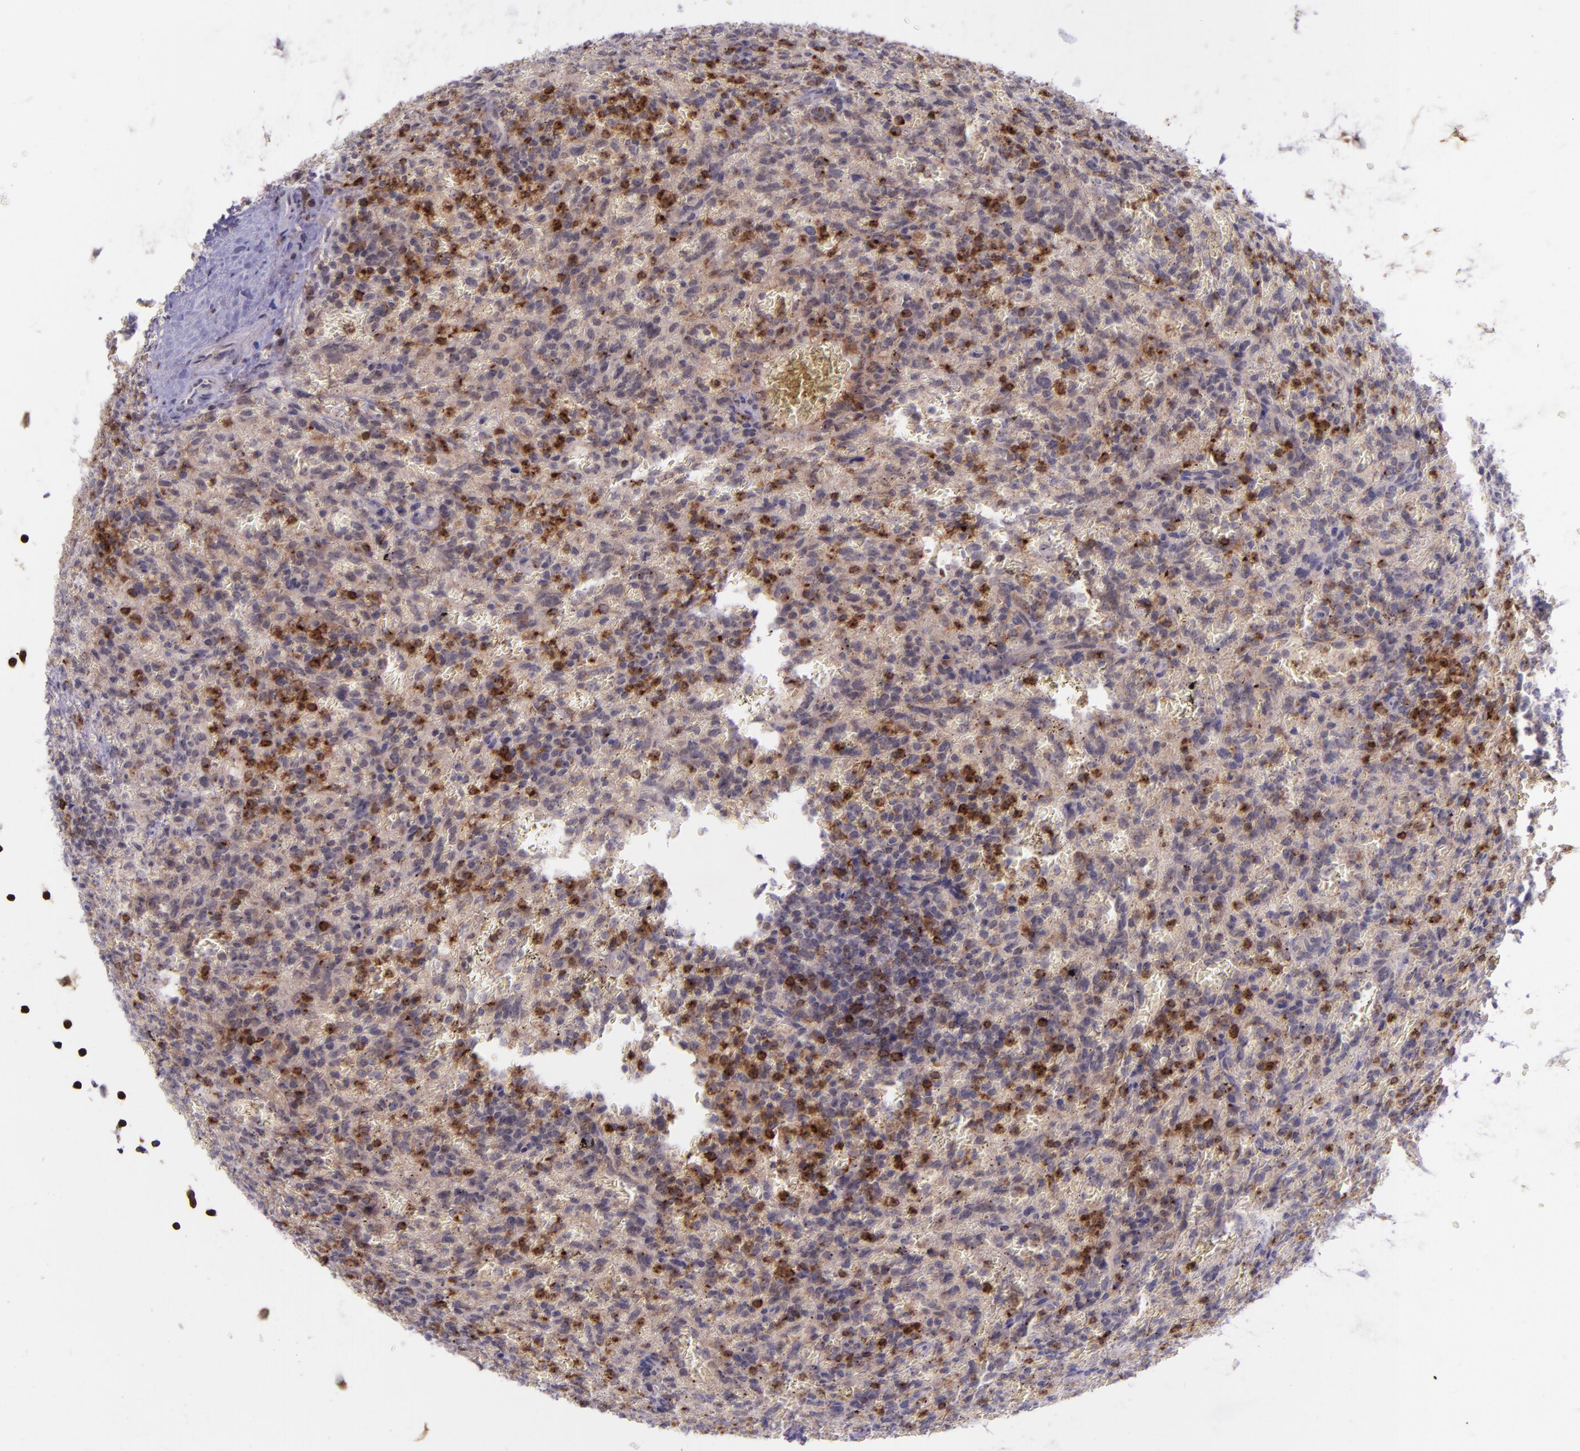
{"staining": {"intensity": "moderate", "quantity": "<25%", "location": "cytoplasmic/membranous"}, "tissue": "lymphoma", "cell_type": "Tumor cells", "image_type": "cancer", "snomed": [{"axis": "morphology", "description": "Malignant lymphoma, non-Hodgkin's type, Low grade"}, {"axis": "topography", "description": "Spleen"}], "caption": "Immunohistochemistry histopathology image of neoplastic tissue: human lymphoma stained using immunohistochemistry demonstrates low levels of moderate protein expression localized specifically in the cytoplasmic/membranous of tumor cells, appearing as a cytoplasmic/membranous brown color.", "gene": "SELL", "patient": {"sex": "female", "age": 64}}